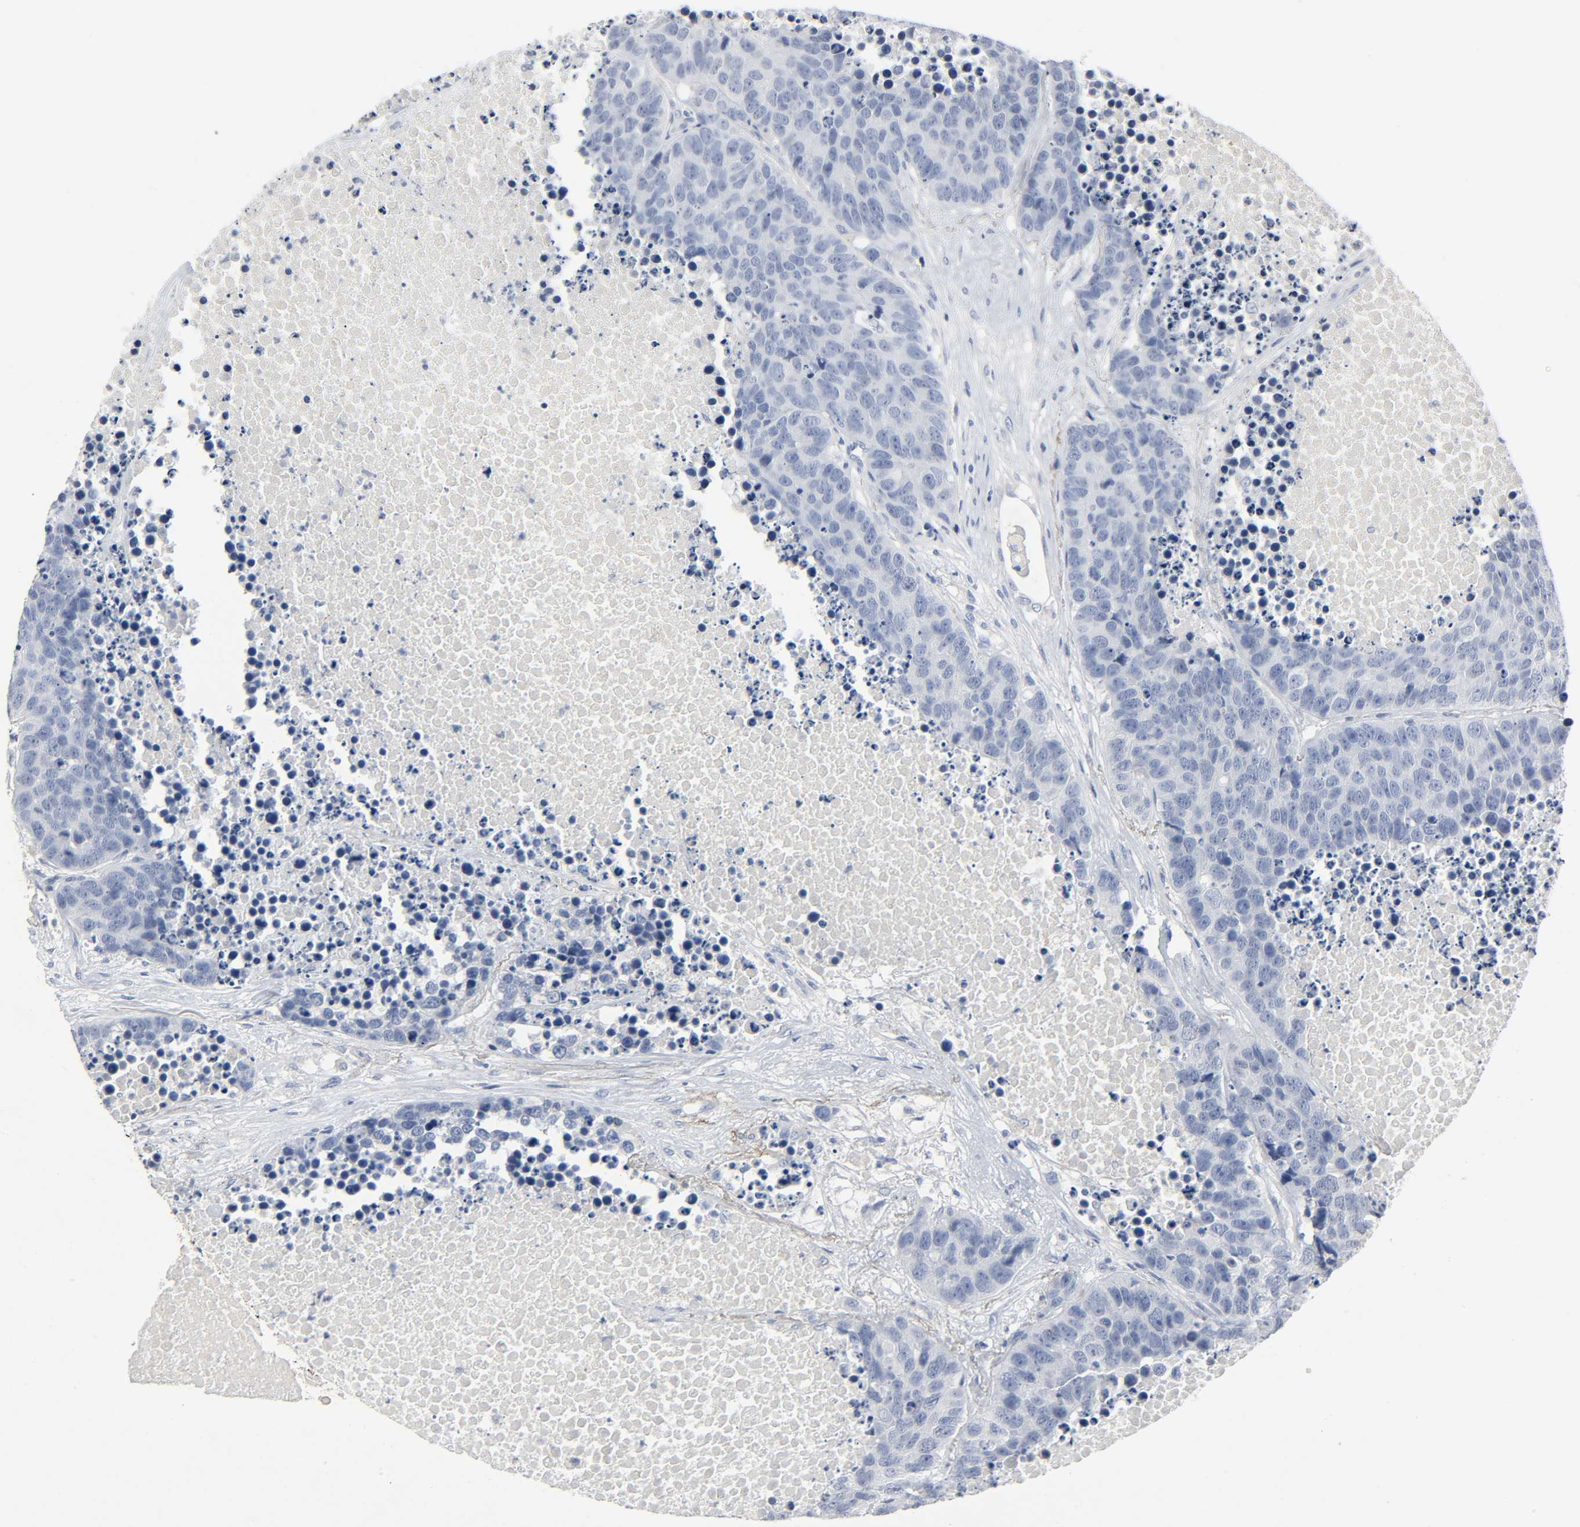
{"staining": {"intensity": "negative", "quantity": "none", "location": "none"}, "tissue": "carcinoid", "cell_type": "Tumor cells", "image_type": "cancer", "snomed": [{"axis": "morphology", "description": "Carcinoid, malignant, NOS"}, {"axis": "topography", "description": "Lung"}], "caption": "DAB immunohistochemical staining of carcinoid exhibits no significant expression in tumor cells.", "gene": "FBLN5", "patient": {"sex": "male", "age": 60}}